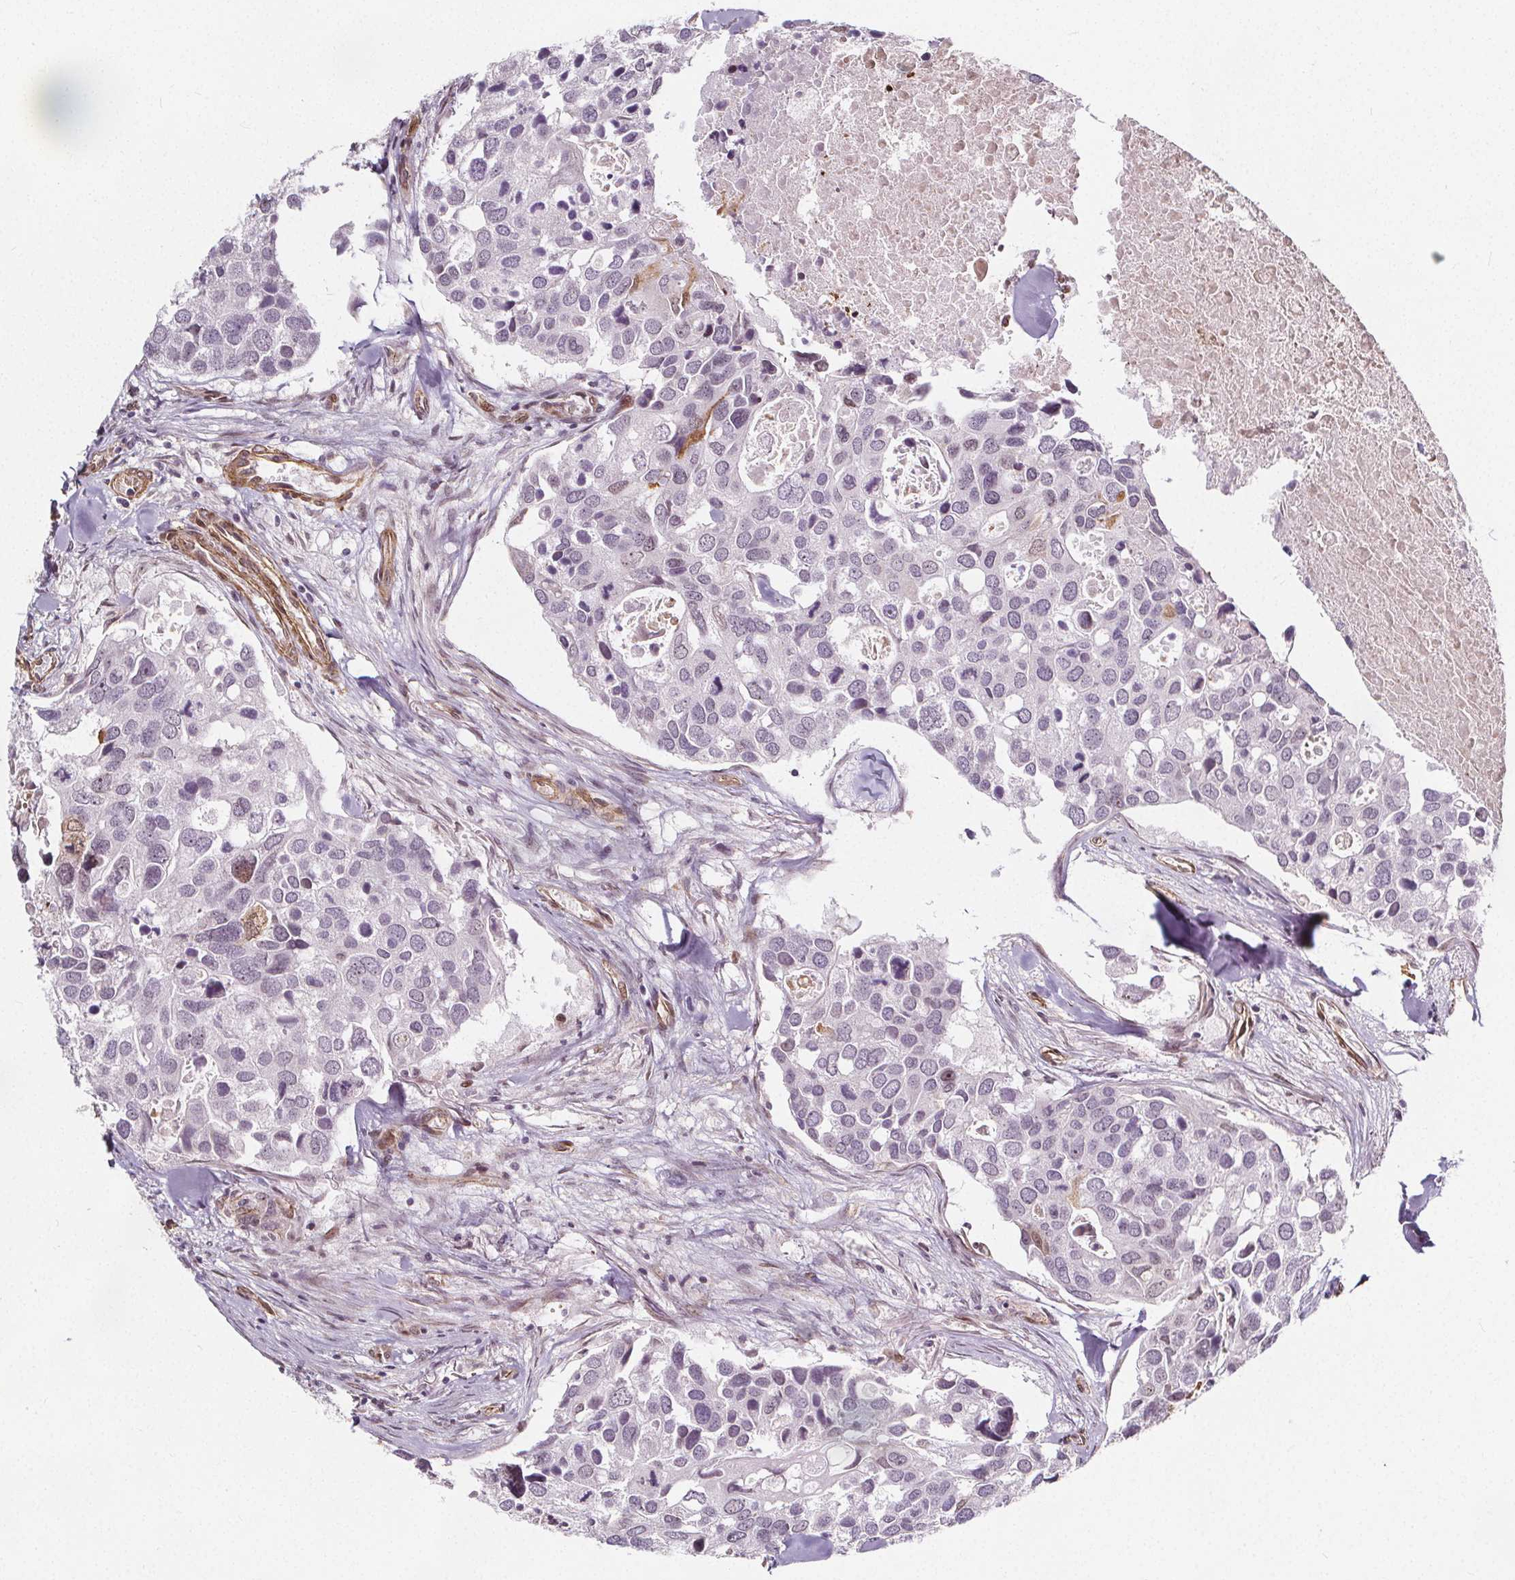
{"staining": {"intensity": "negative", "quantity": "none", "location": "none"}, "tissue": "breast cancer", "cell_type": "Tumor cells", "image_type": "cancer", "snomed": [{"axis": "morphology", "description": "Duct carcinoma"}, {"axis": "topography", "description": "Breast"}], "caption": "High magnification brightfield microscopy of invasive ductal carcinoma (breast) stained with DAB (3,3'-diaminobenzidine) (brown) and counterstained with hematoxylin (blue): tumor cells show no significant staining.", "gene": "HAS1", "patient": {"sex": "female", "age": 83}}